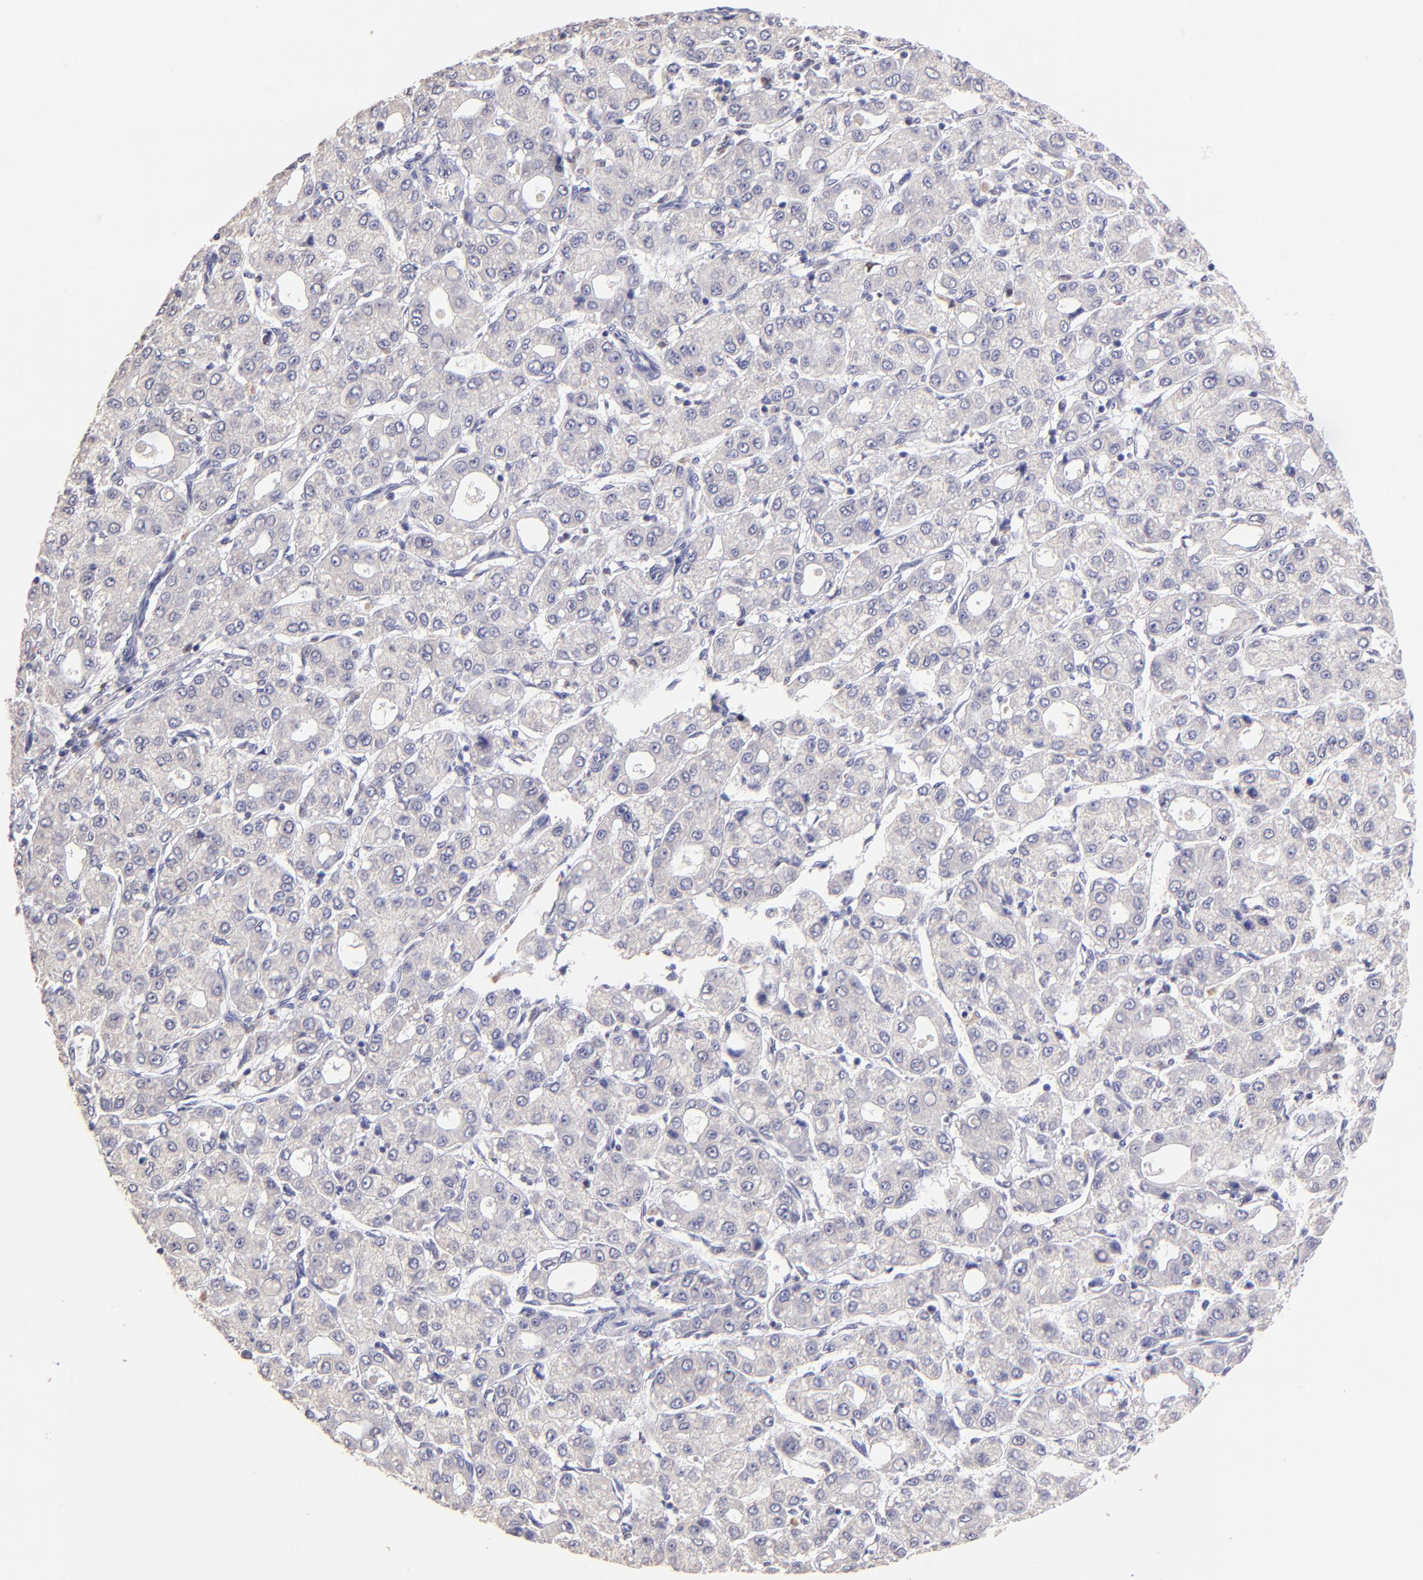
{"staining": {"intensity": "weak", "quantity": ">75%", "location": "cytoplasmic/membranous"}, "tissue": "liver cancer", "cell_type": "Tumor cells", "image_type": "cancer", "snomed": [{"axis": "morphology", "description": "Carcinoma, Hepatocellular, NOS"}, {"axis": "topography", "description": "Liver"}], "caption": "A brown stain shows weak cytoplasmic/membranous staining of a protein in liver hepatocellular carcinoma tumor cells.", "gene": "DNMT1", "patient": {"sex": "male", "age": 69}}